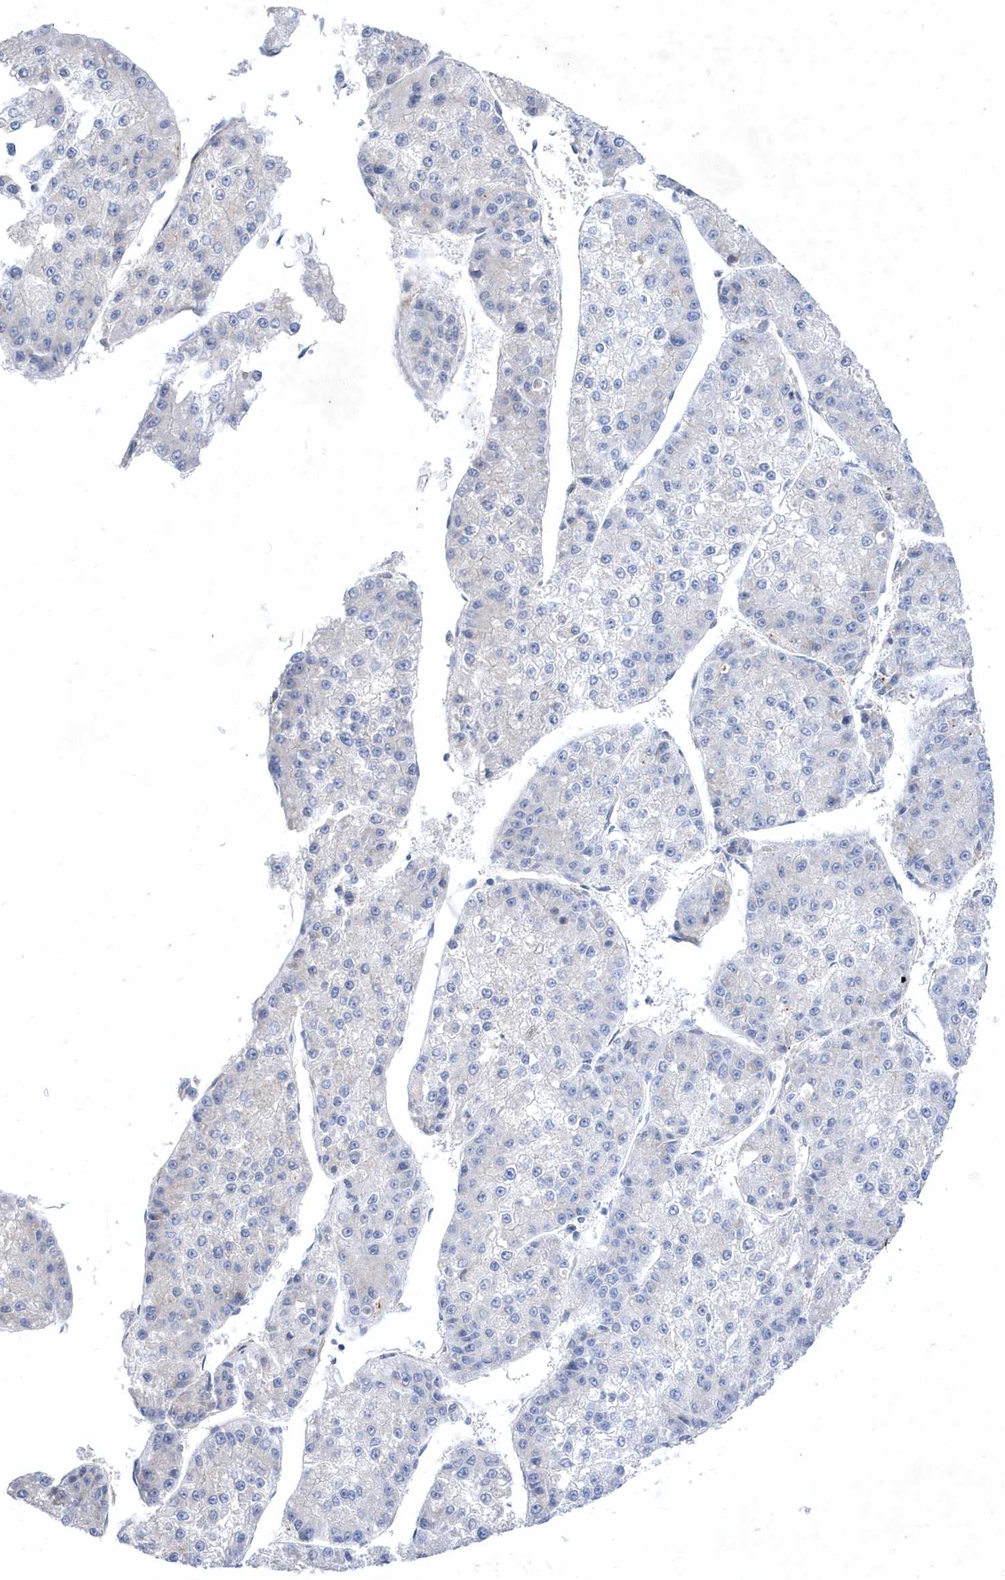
{"staining": {"intensity": "negative", "quantity": "none", "location": "none"}, "tissue": "liver cancer", "cell_type": "Tumor cells", "image_type": "cancer", "snomed": [{"axis": "morphology", "description": "Carcinoma, Hepatocellular, NOS"}, {"axis": "topography", "description": "Liver"}], "caption": "DAB (3,3'-diaminobenzidine) immunohistochemical staining of liver cancer displays no significant expression in tumor cells.", "gene": "LONRF2", "patient": {"sex": "female", "age": 73}}